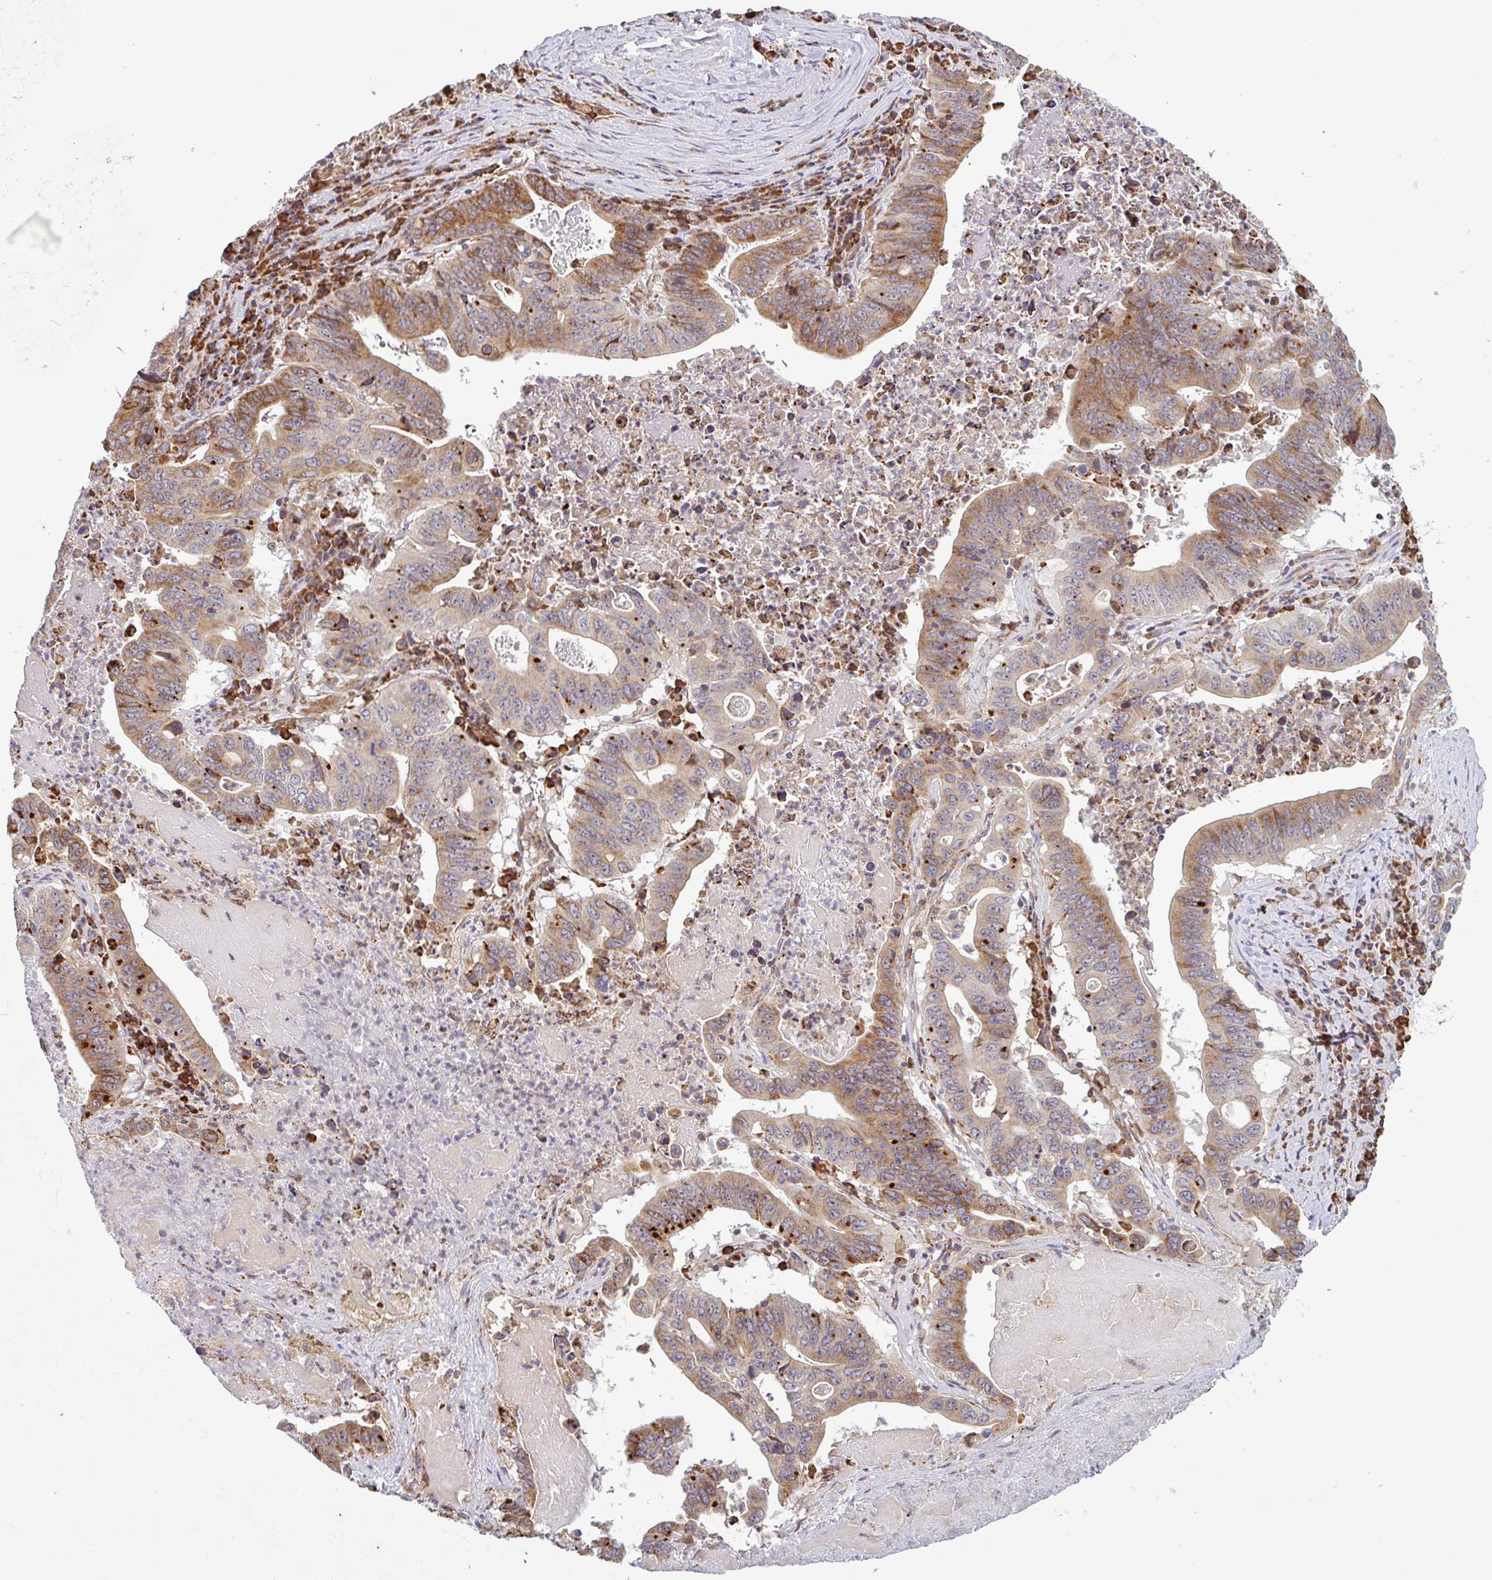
{"staining": {"intensity": "moderate", "quantity": ">75%", "location": "cytoplasmic/membranous"}, "tissue": "lung cancer", "cell_type": "Tumor cells", "image_type": "cancer", "snomed": [{"axis": "morphology", "description": "Adenocarcinoma, NOS"}, {"axis": "topography", "description": "Lung"}], "caption": "Protein expression analysis of adenocarcinoma (lung) demonstrates moderate cytoplasmic/membranous staining in about >75% of tumor cells.", "gene": "RIT1", "patient": {"sex": "female", "age": 60}}